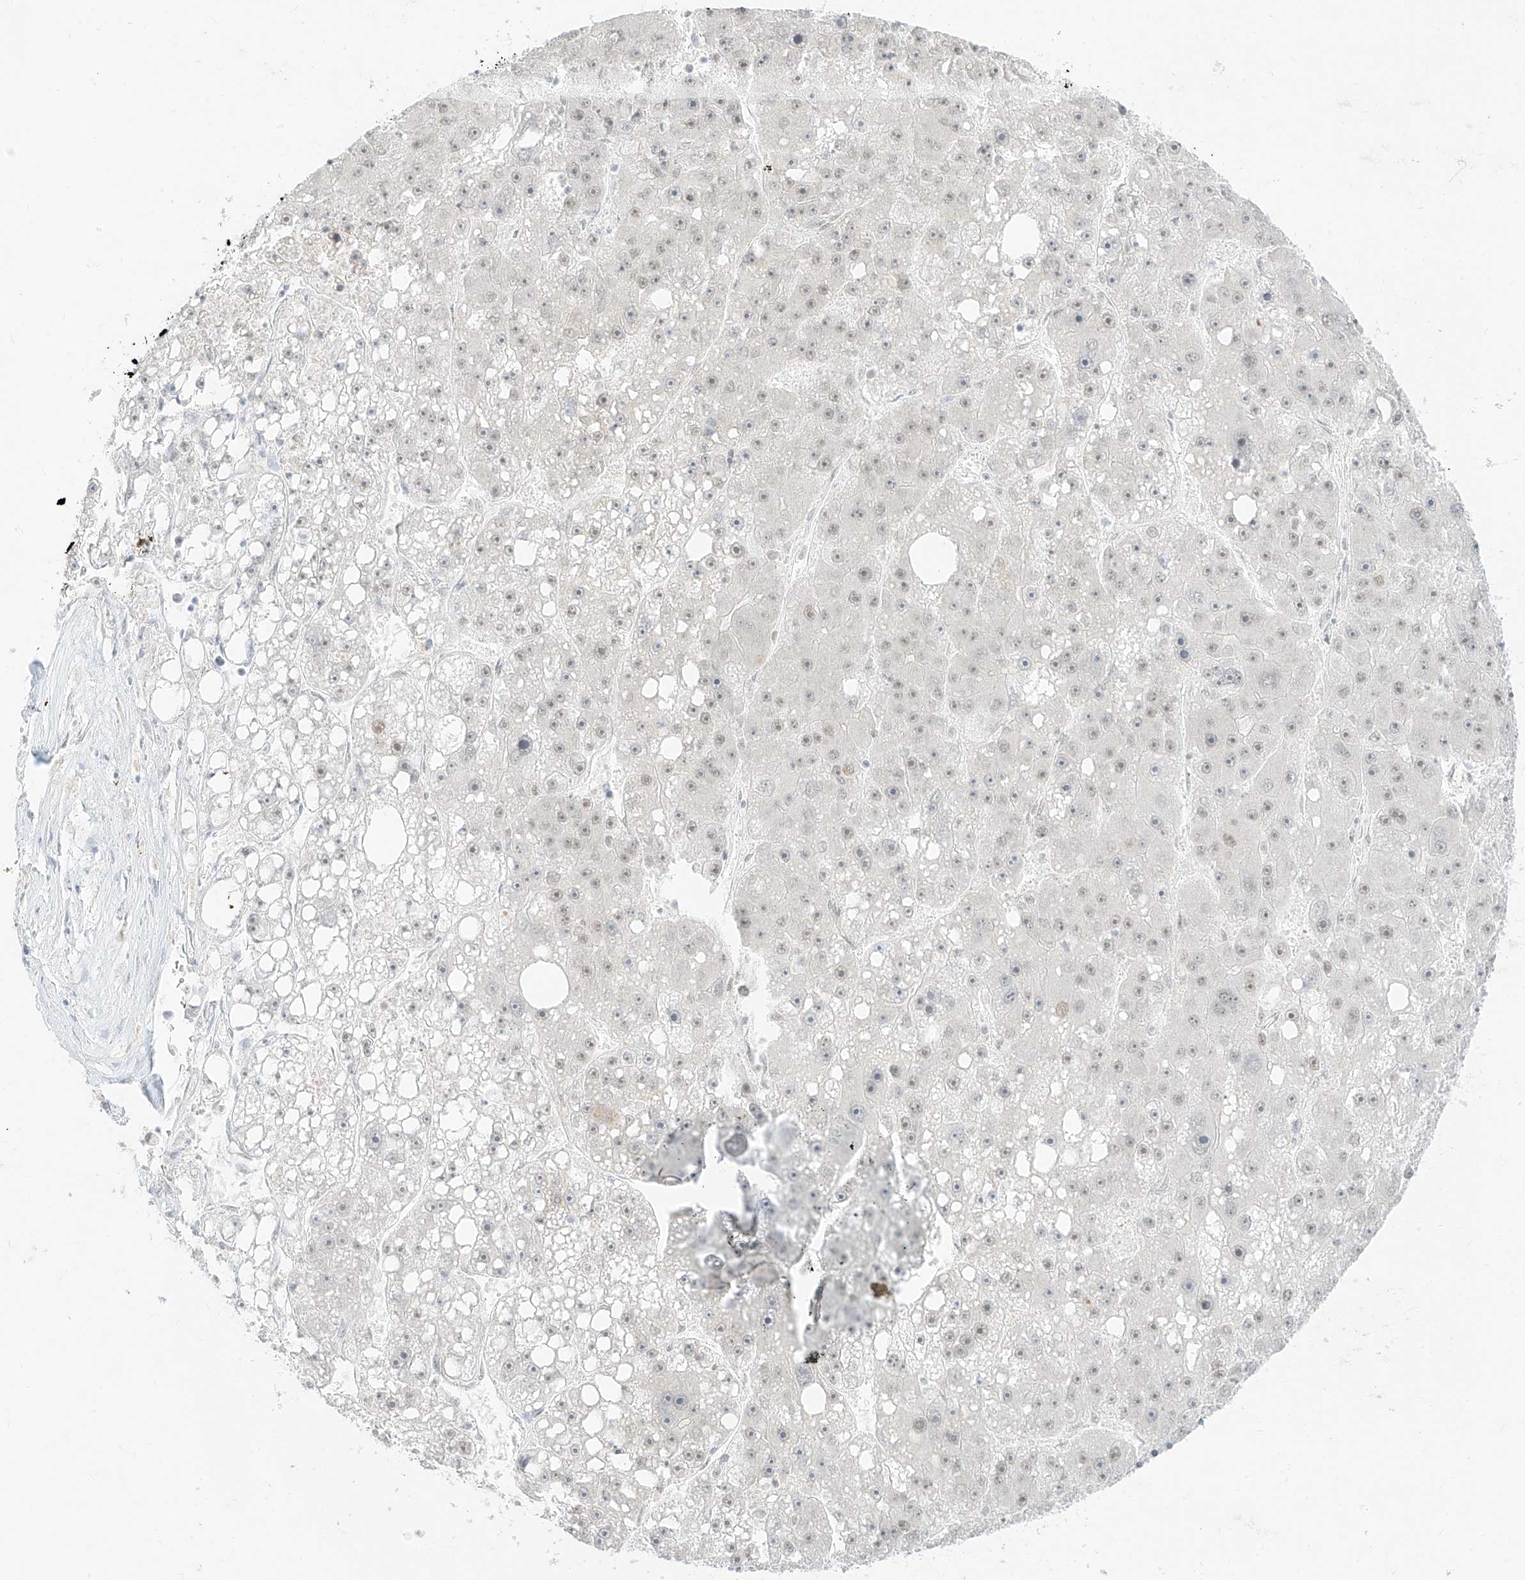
{"staining": {"intensity": "negative", "quantity": "none", "location": "none"}, "tissue": "liver cancer", "cell_type": "Tumor cells", "image_type": "cancer", "snomed": [{"axis": "morphology", "description": "Carcinoma, Hepatocellular, NOS"}, {"axis": "topography", "description": "Liver"}], "caption": "Liver cancer (hepatocellular carcinoma) was stained to show a protein in brown. There is no significant expression in tumor cells.", "gene": "SUPT5H", "patient": {"sex": "female", "age": 61}}